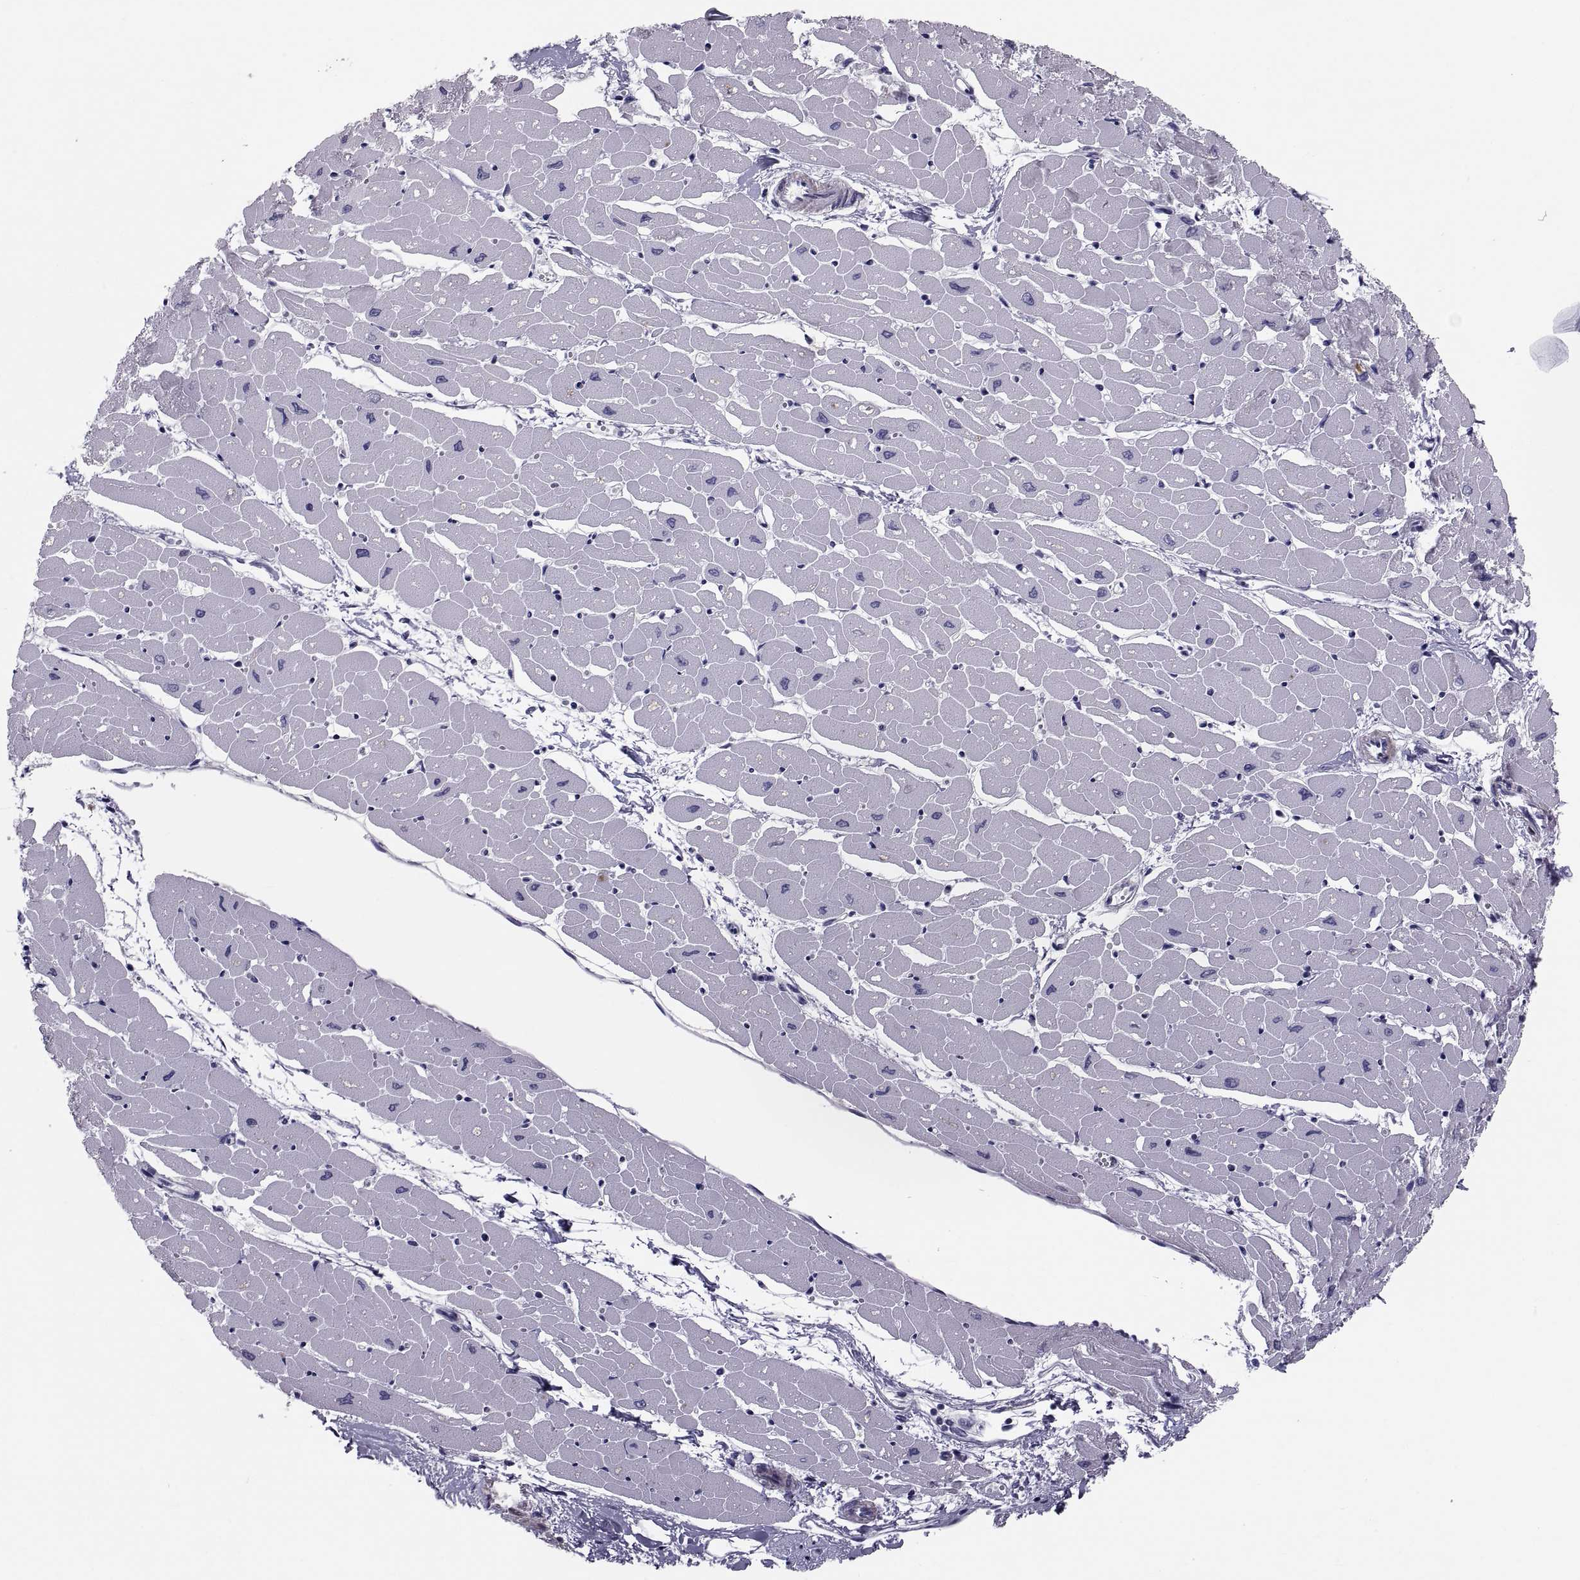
{"staining": {"intensity": "negative", "quantity": "none", "location": "none"}, "tissue": "heart muscle", "cell_type": "Cardiomyocytes", "image_type": "normal", "snomed": [{"axis": "morphology", "description": "Normal tissue, NOS"}, {"axis": "topography", "description": "Heart"}], "caption": "Cardiomyocytes are negative for protein expression in benign human heart muscle.", "gene": "PDZRN4", "patient": {"sex": "male", "age": 57}}